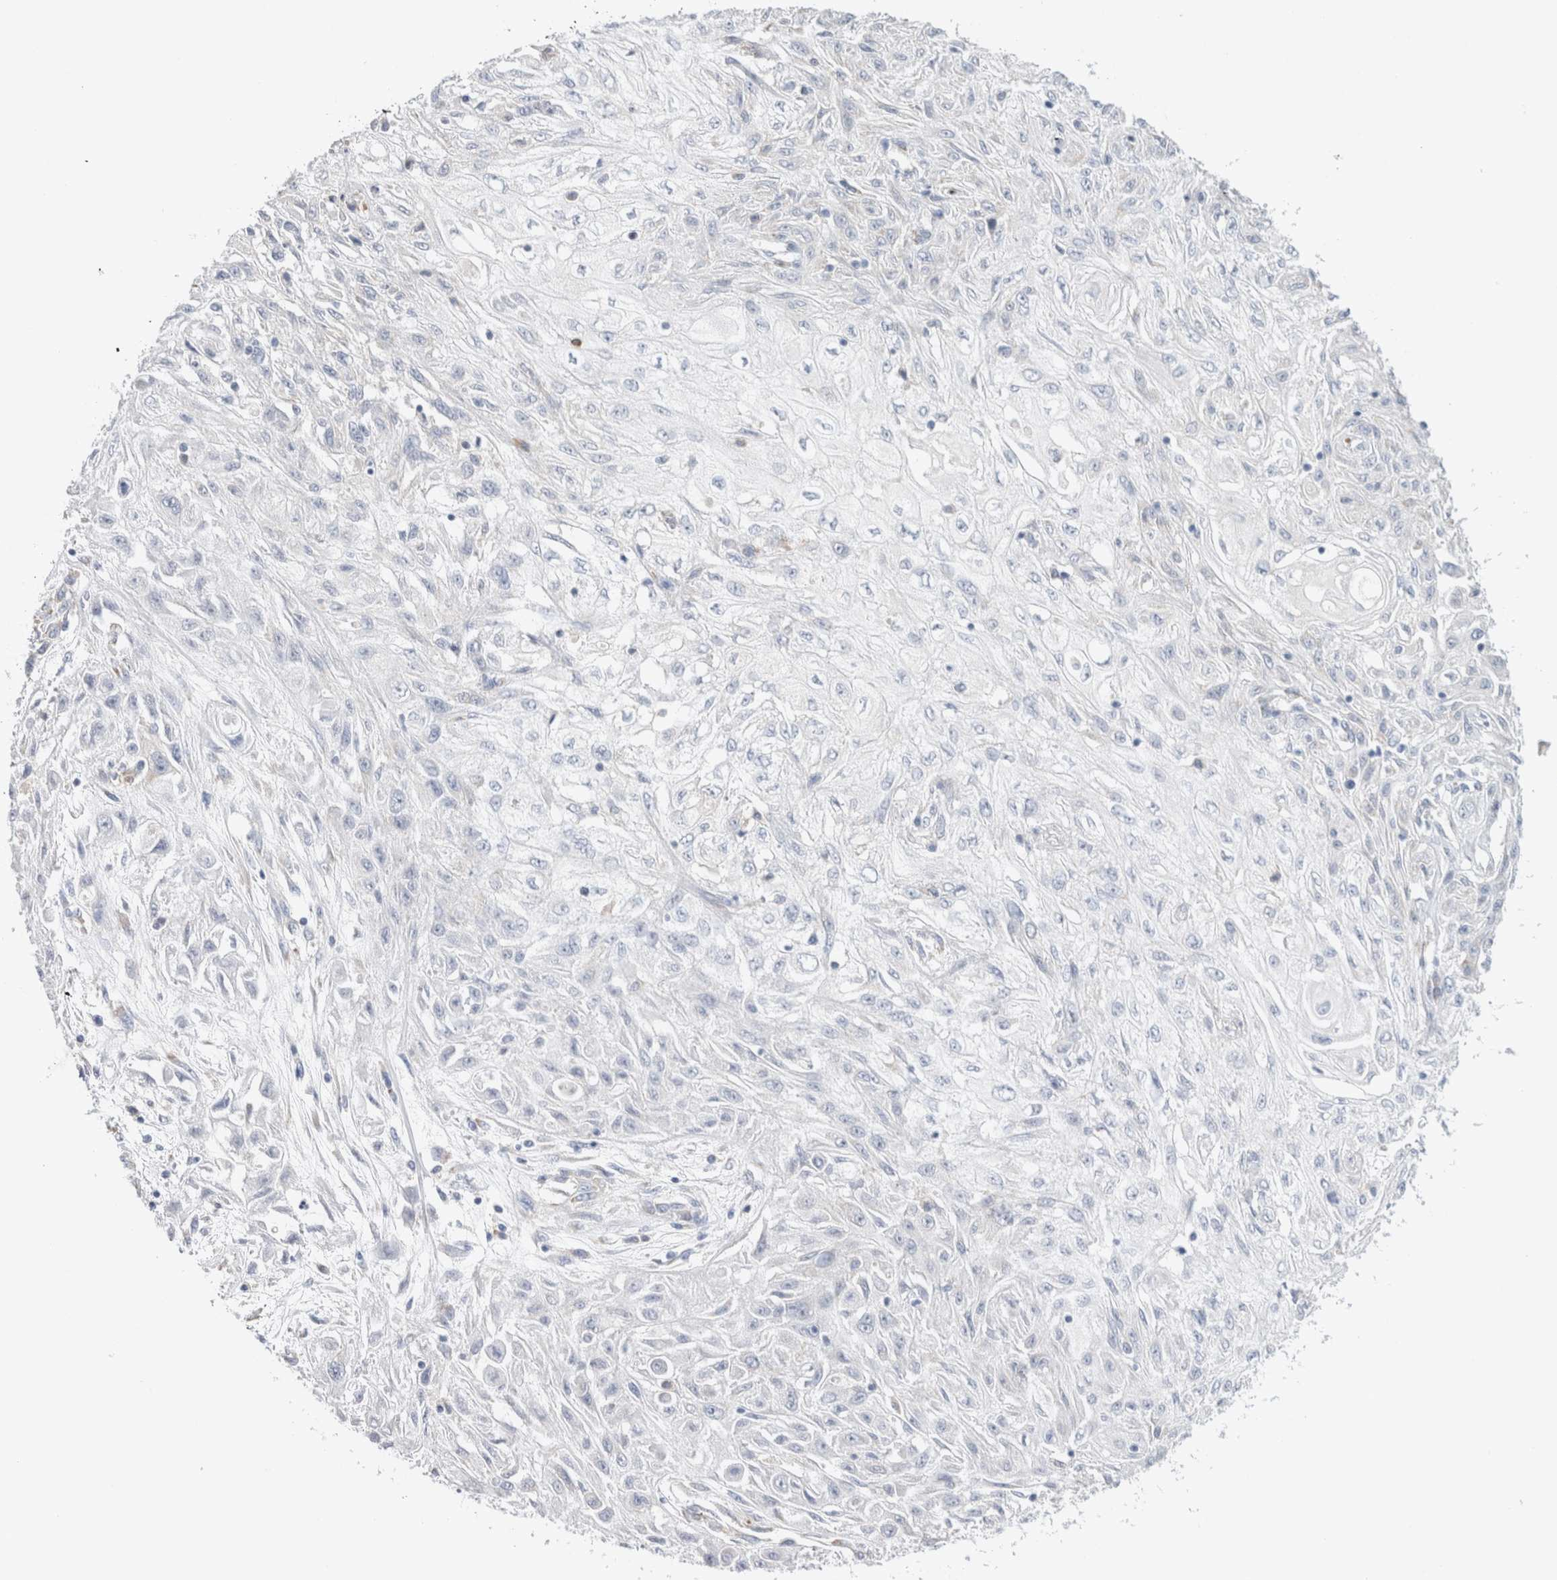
{"staining": {"intensity": "negative", "quantity": "none", "location": "none"}, "tissue": "skin cancer", "cell_type": "Tumor cells", "image_type": "cancer", "snomed": [{"axis": "morphology", "description": "Squamous cell carcinoma, NOS"}, {"axis": "morphology", "description": "Squamous cell carcinoma, metastatic, NOS"}, {"axis": "topography", "description": "Skin"}, {"axis": "topography", "description": "Lymph node"}], "caption": "A histopathology image of skin cancer (metastatic squamous cell carcinoma) stained for a protein exhibits no brown staining in tumor cells.", "gene": "GADD45G", "patient": {"sex": "male", "age": 75}}